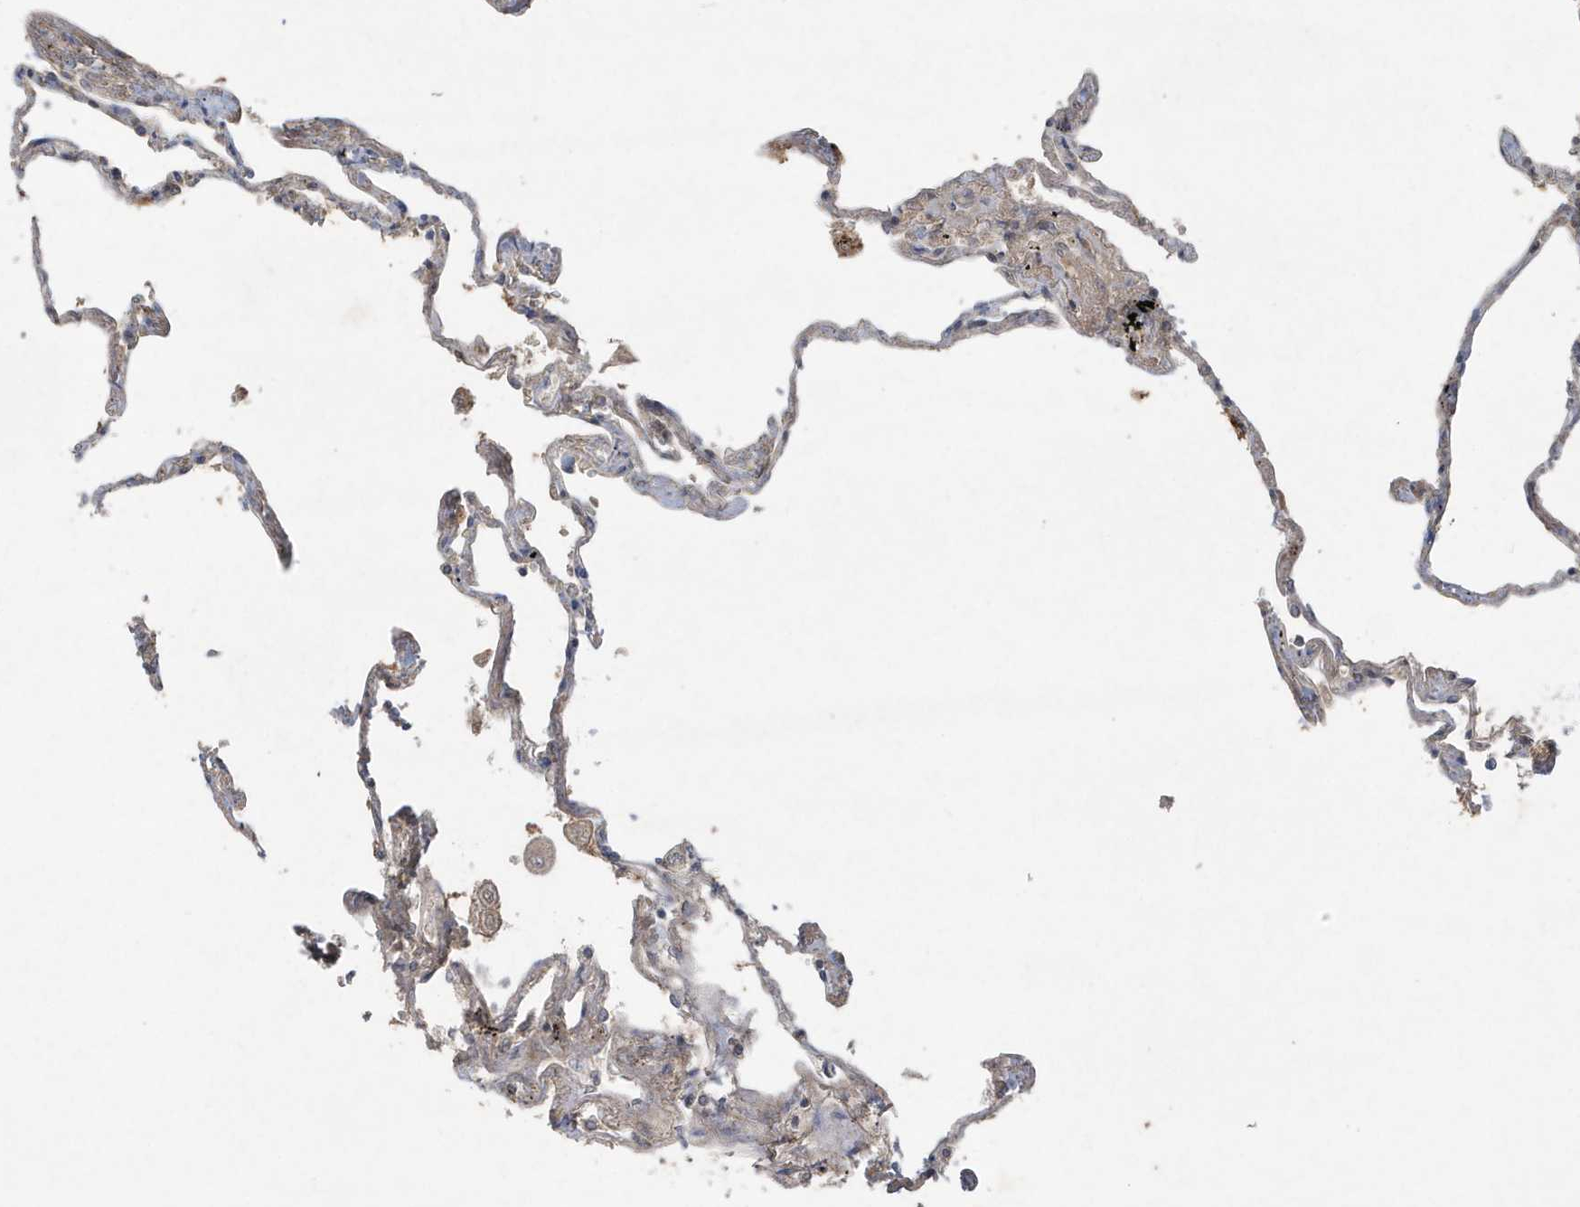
{"staining": {"intensity": "weak", "quantity": "<25%", "location": "cytoplasmic/membranous"}, "tissue": "lung", "cell_type": "Alveolar cells", "image_type": "normal", "snomed": [{"axis": "morphology", "description": "Normal tissue, NOS"}, {"axis": "topography", "description": "Lung"}], "caption": "A high-resolution histopathology image shows immunohistochemistry staining of benign lung, which exhibits no significant staining in alveolar cells.", "gene": "C1RL", "patient": {"sex": "female", "age": 67}}